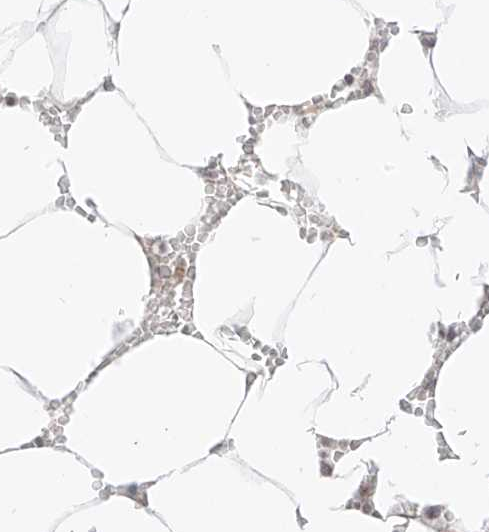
{"staining": {"intensity": "weak", "quantity": "<25%", "location": "cytoplasmic/membranous"}, "tissue": "bone marrow", "cell_type": "Hematopoietic cells", "image_type": "normal", "snomed": [{"axis": "morphology", "description": "Normal tissue, NOS"}, {"axis": "topography", "description": "Bone marrow"}], "caption": "Protein analysis of benign bone marrow demonstrates no significant expression in hematopoietic cells. (DAB (3,3'-diaminobenzidine) immunohistochemistry (IHC), high magnification).", "gene": "ZNF512", "patient": {"sex": "male", "age": 70}}